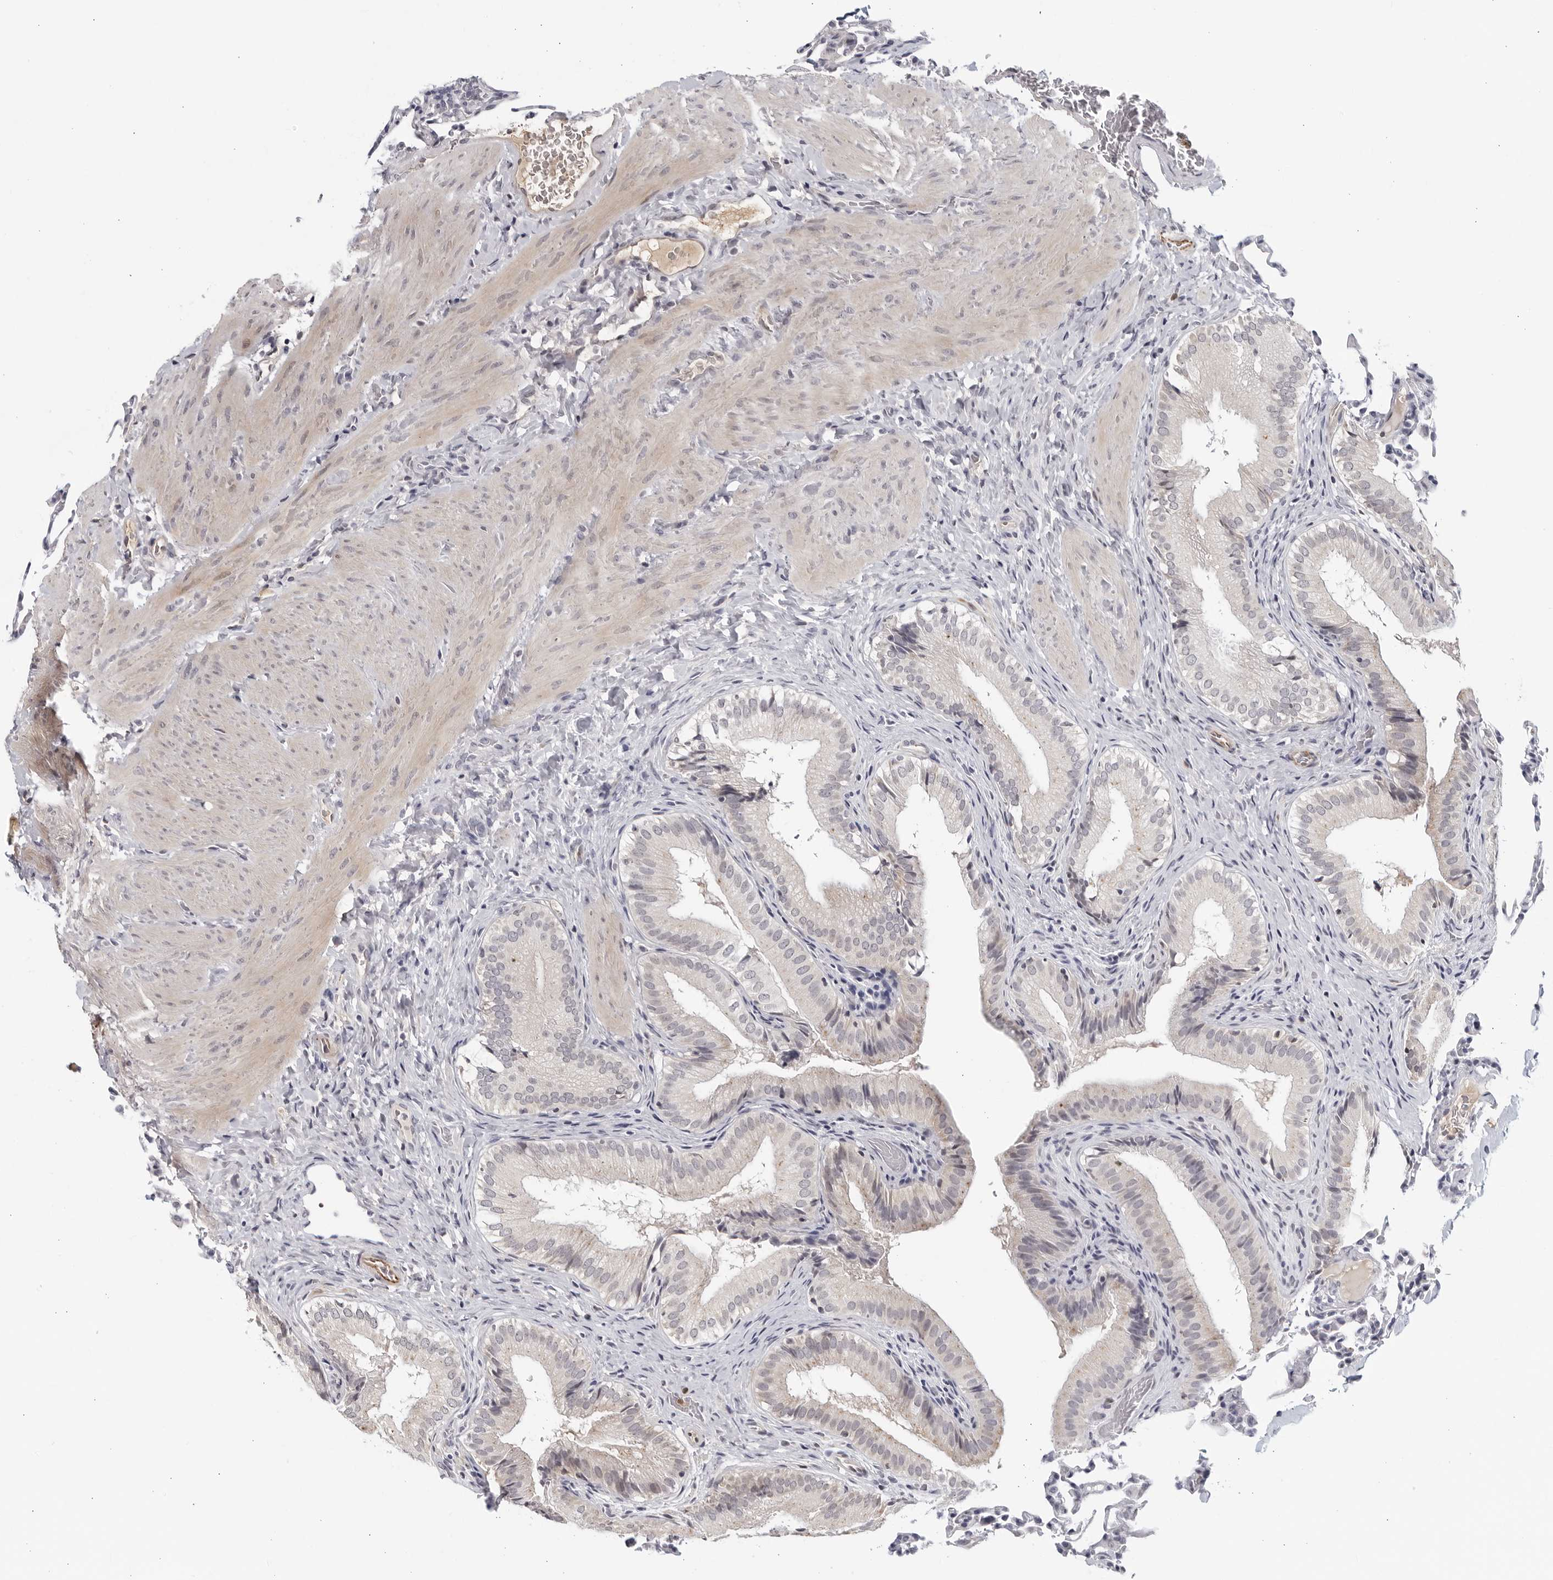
{"staining": {"intensity": "moderate", "quantity": "25%-75%", "location": "cytoplasmic/membranous"}, "tissue": "gallbladder", "cell_type": "Glandular cells", "image_type": "normal", "snomed": [{"axis": "morphology", "description": "Normal tissue, NOS"}, {"axis": "topography", "description": "Gallbladder"}], "caption": "The image shows staining of unremarkable gallbladder, revealing moderate cytoplasmic/membranous protein positivity (brown color) within glandular cells. The protein is stained brown, and the nuclei are stained in blue (DAB IHC with brightfield microscopy, high magnification).", "gene": "STRADB", "patient": {"sex": "female", "age": 30}}